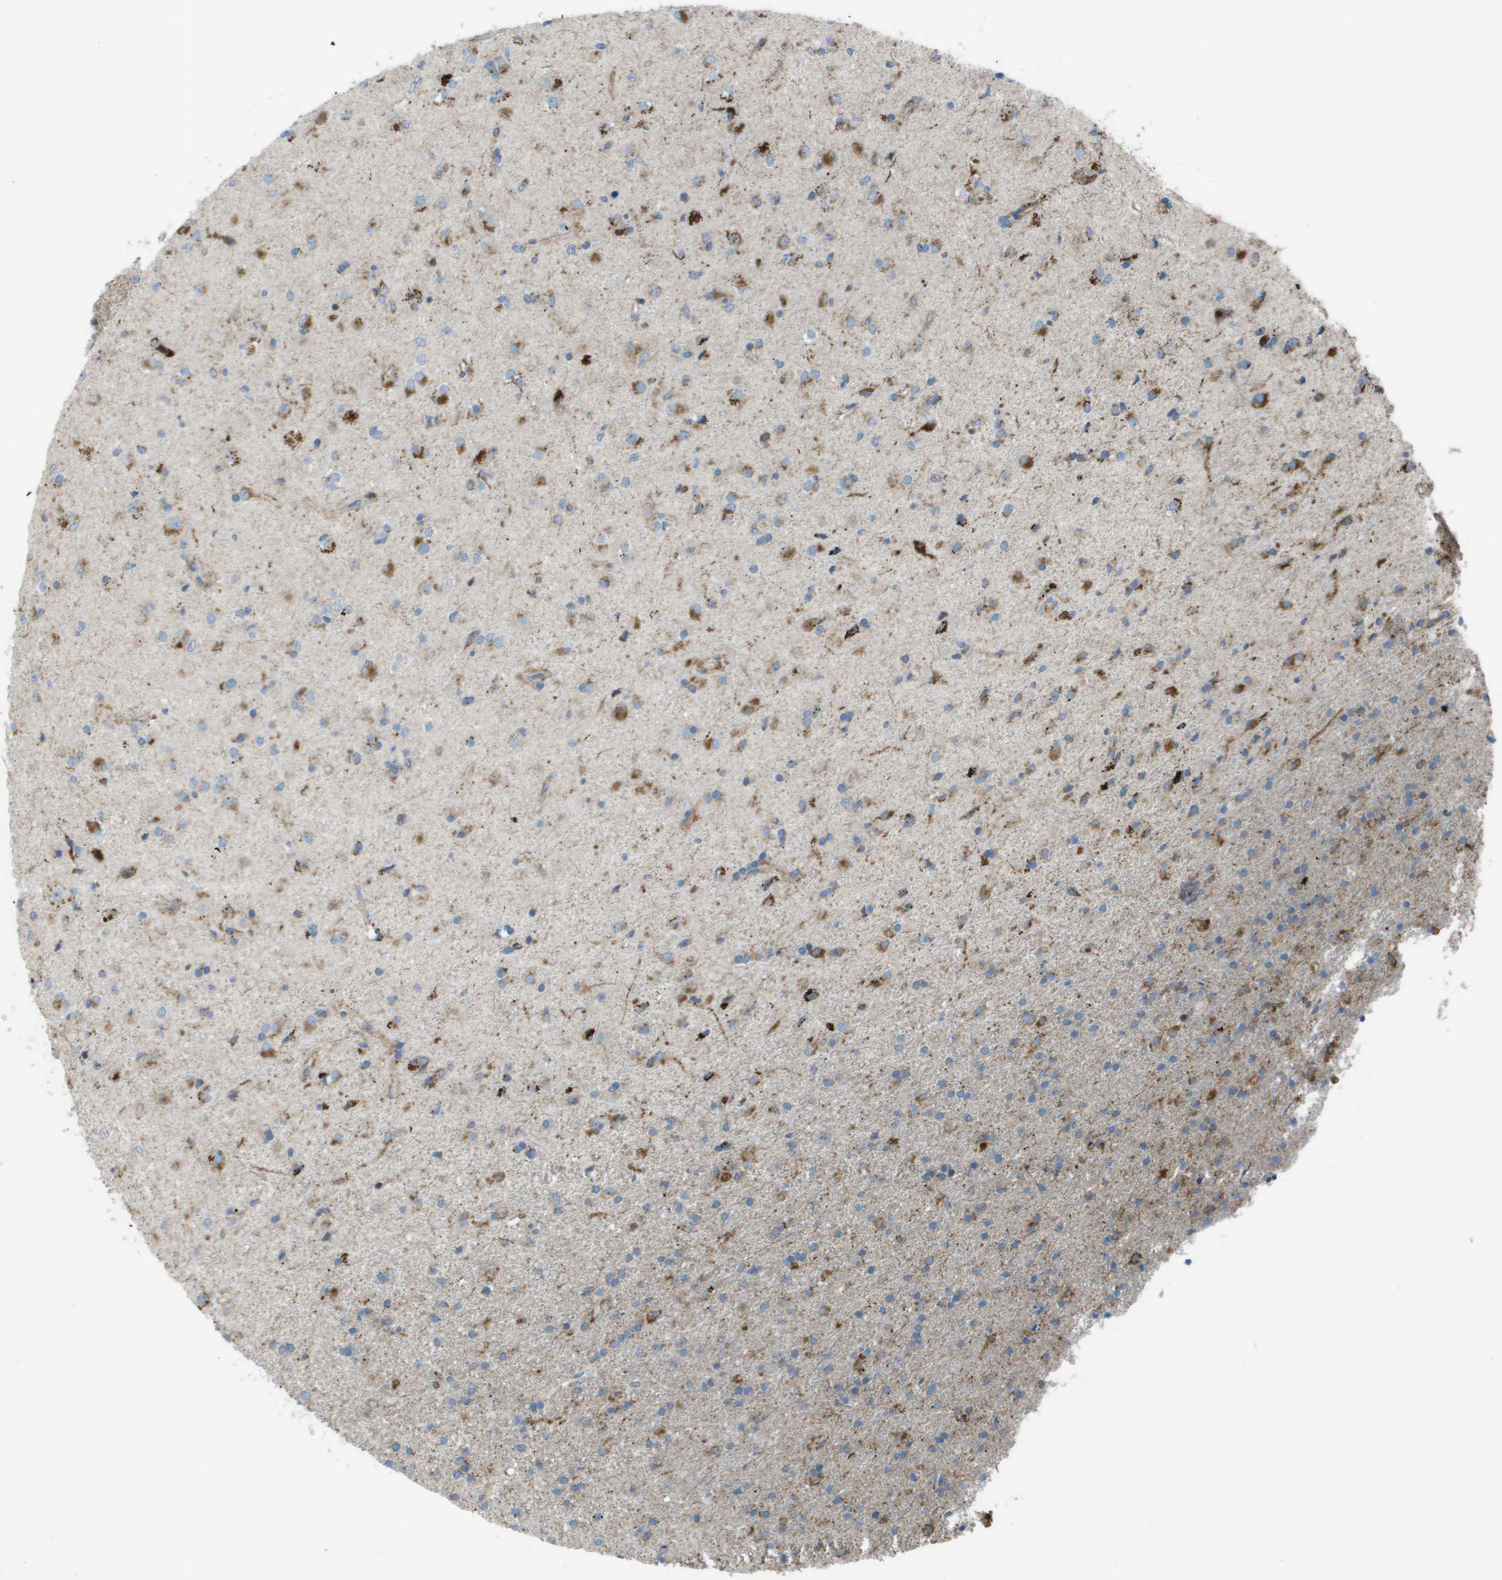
{"staining": {"intensity": "moderate", "quantity": "25%-75%", "location": "cytoplasmic/membranous"}, "tissue": "glioma", "cell_type": "Tumor cells", "image_type": "cancer", "snomed": [{"axis": "morphology", "description": "Glioma, malignant, Low grade"}, {"axis": "topography", "description": "Brain"}], "caption": "Glioma stained for a protein (brown) exhibits moderate cytoplasmic/membranous positive expression in about 25%-75% of tumor cells.", "gene": "MGAT3", "patient": {"sex": "male", "age": 65}}